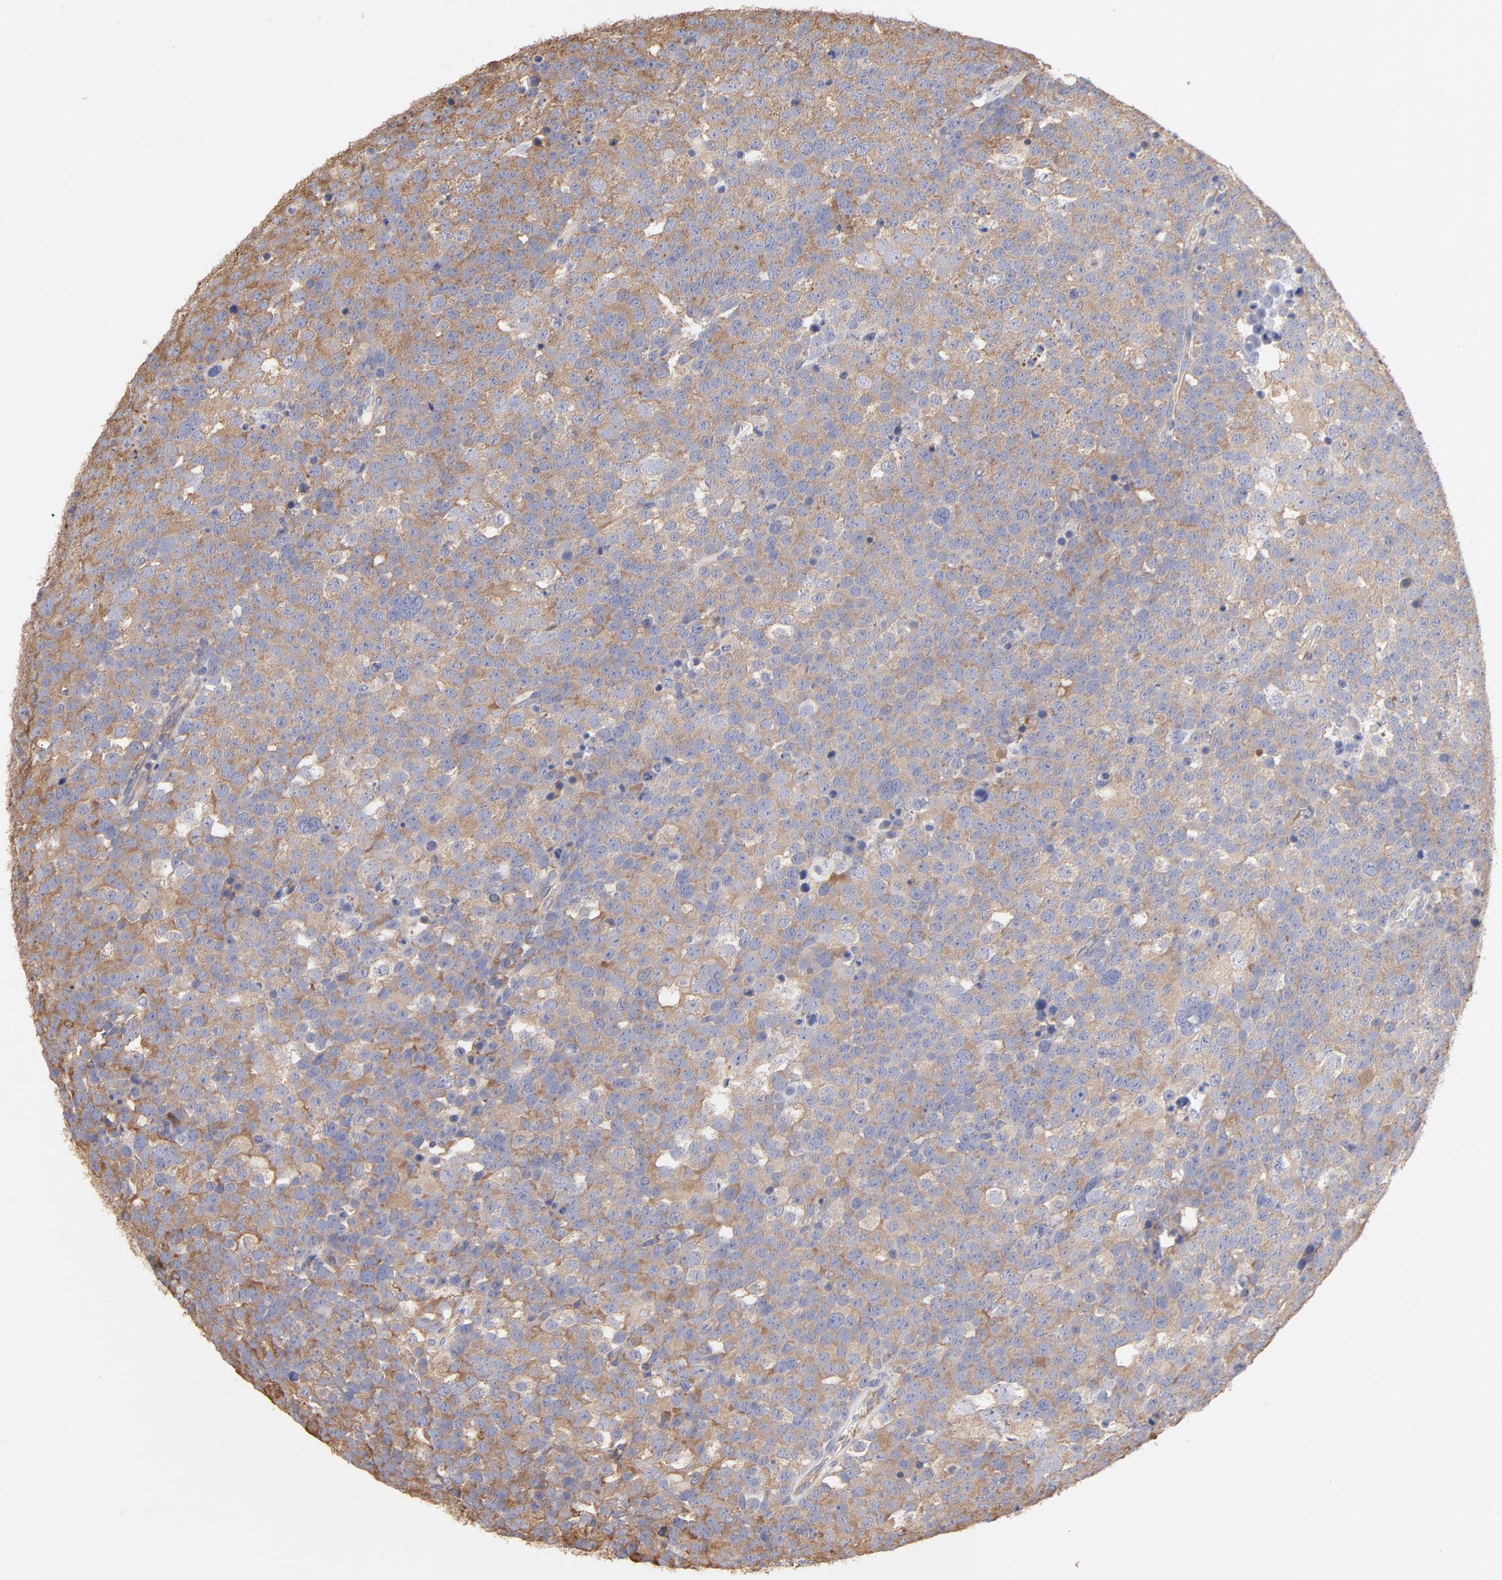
{"staining": {"intensity": "weak", "quantity": "25%-75%", "location": "cytoplasmic/membranous"}, "tissue": "testis cancer", "cell_type": "Tumor cells", "image_type": "cancer", "snomed": [{"axis": "morphology", "description": "Seminoma, NOS"}, {"axis": "topography", "description": "Testis"}], "caption": "Protein staining shows weak cytoplasmic/membranous staining in about 25%-75% of tumor cells in testis seminoma. Using DAB (3,3'-diaminobenzidine) (brown) and hematoxylin (blue) stains, captured at high magnification using brightfield microscopy.", "gene": "RPL9", "patient": {"sex": "male", "age": 71}}